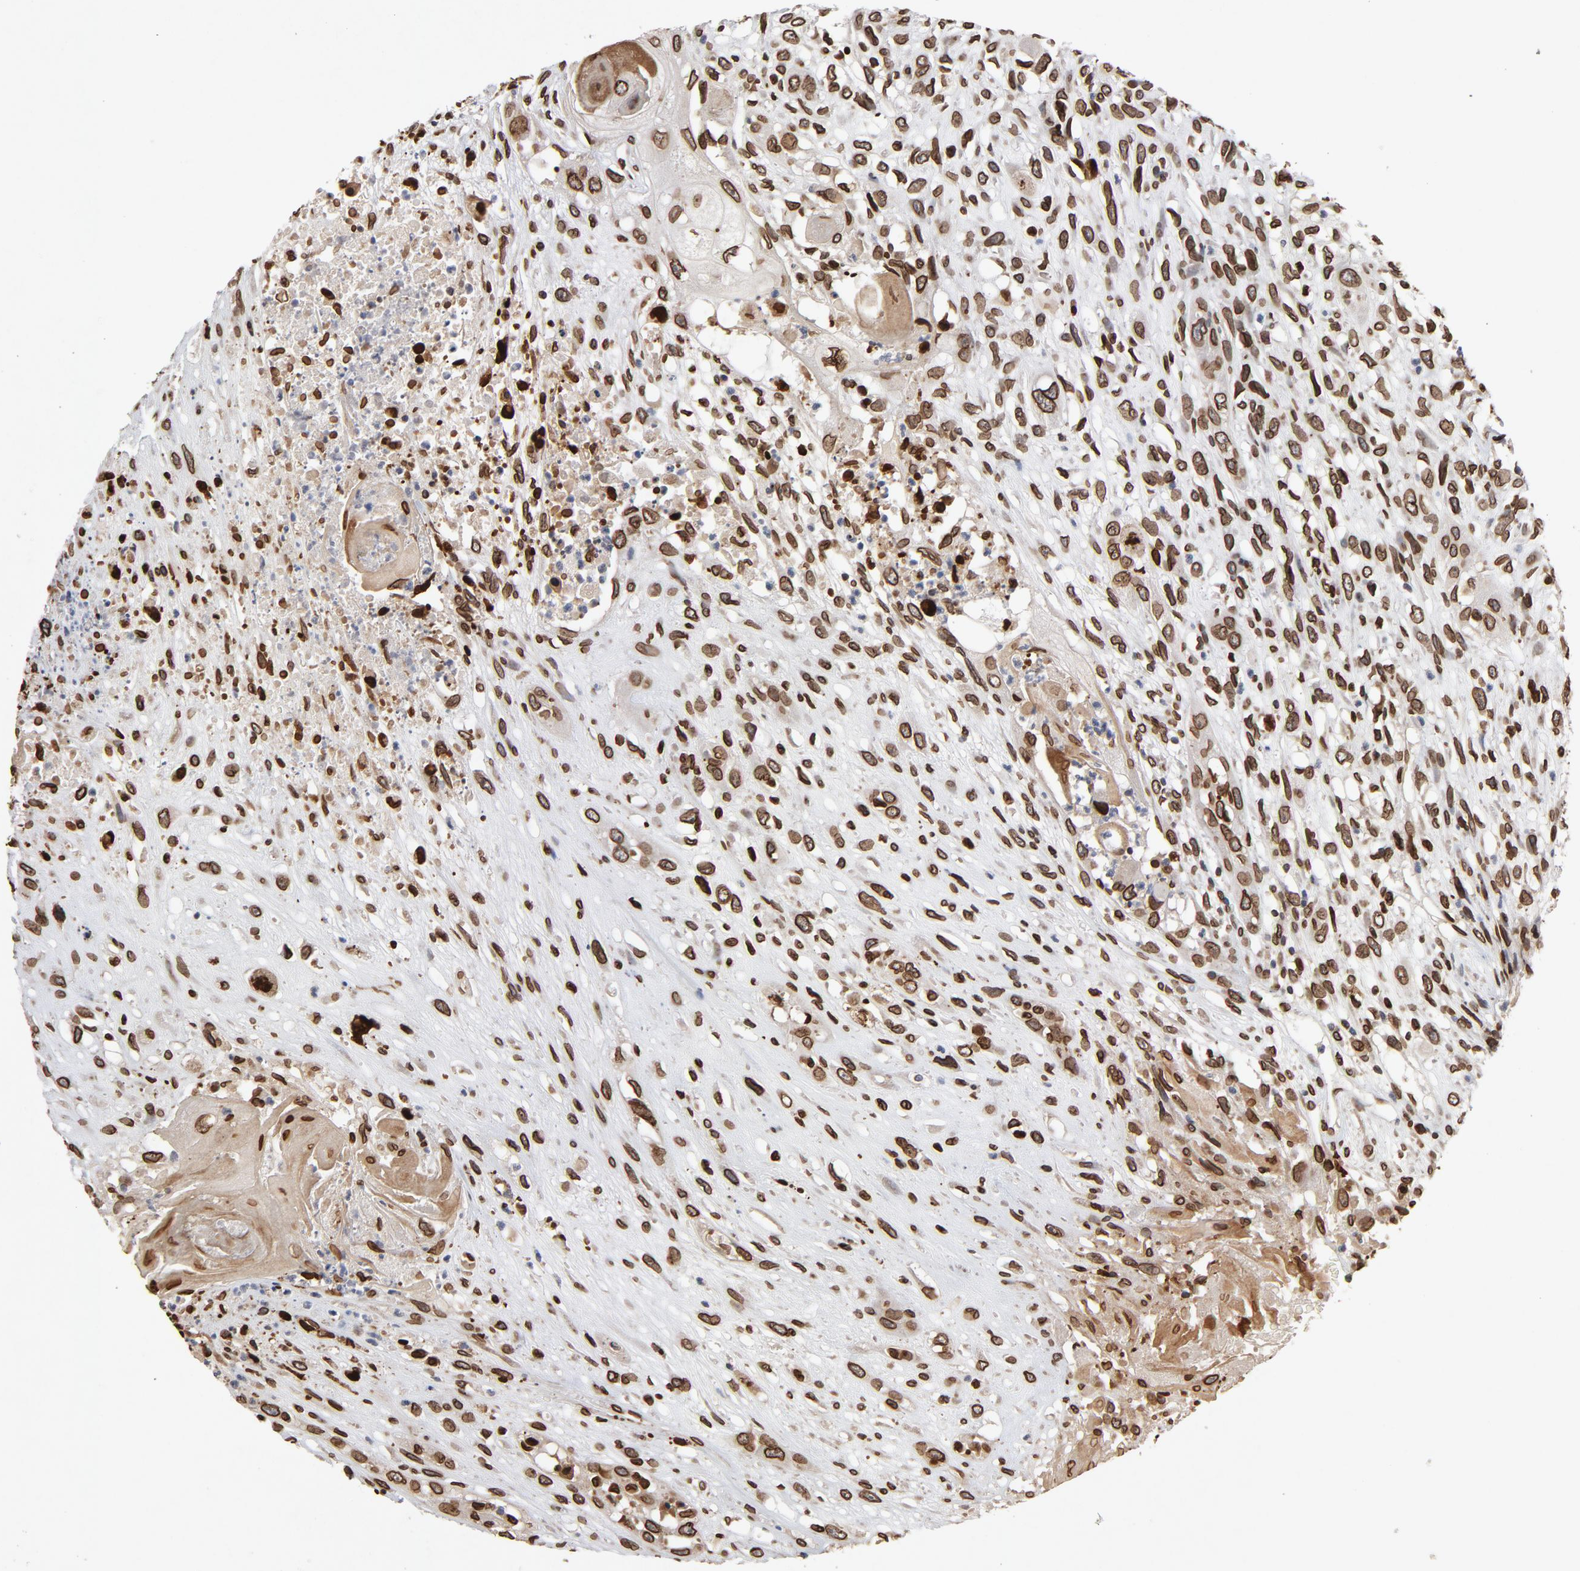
{"staining": {"intensity": "strong", "quantity": ">75%", "location": "cytoplasmic/membranous,nuclear"}, "tissue": "head and neck cancer", "cell_type": "Tumor cells", "image_type": "cancer", "snomed": [{"axis": "morphology", "description": "Necrosis, NOS"}, {"axis": "morphology", "description": "Neoplasm, malignant, NOS"}, {"axis": "topography", "description": "Salivary gland"}, {"axis": "topography", "description": "Head-Neck"}], "caption": "The micrograph shows a brown stain indicating the presence of a protein in the cytoplasmic/membranous and nuclear of tumor cells in head and neck cancer.", "gene": "LMNA", "patient": {"sex": "male", "age": 43}}